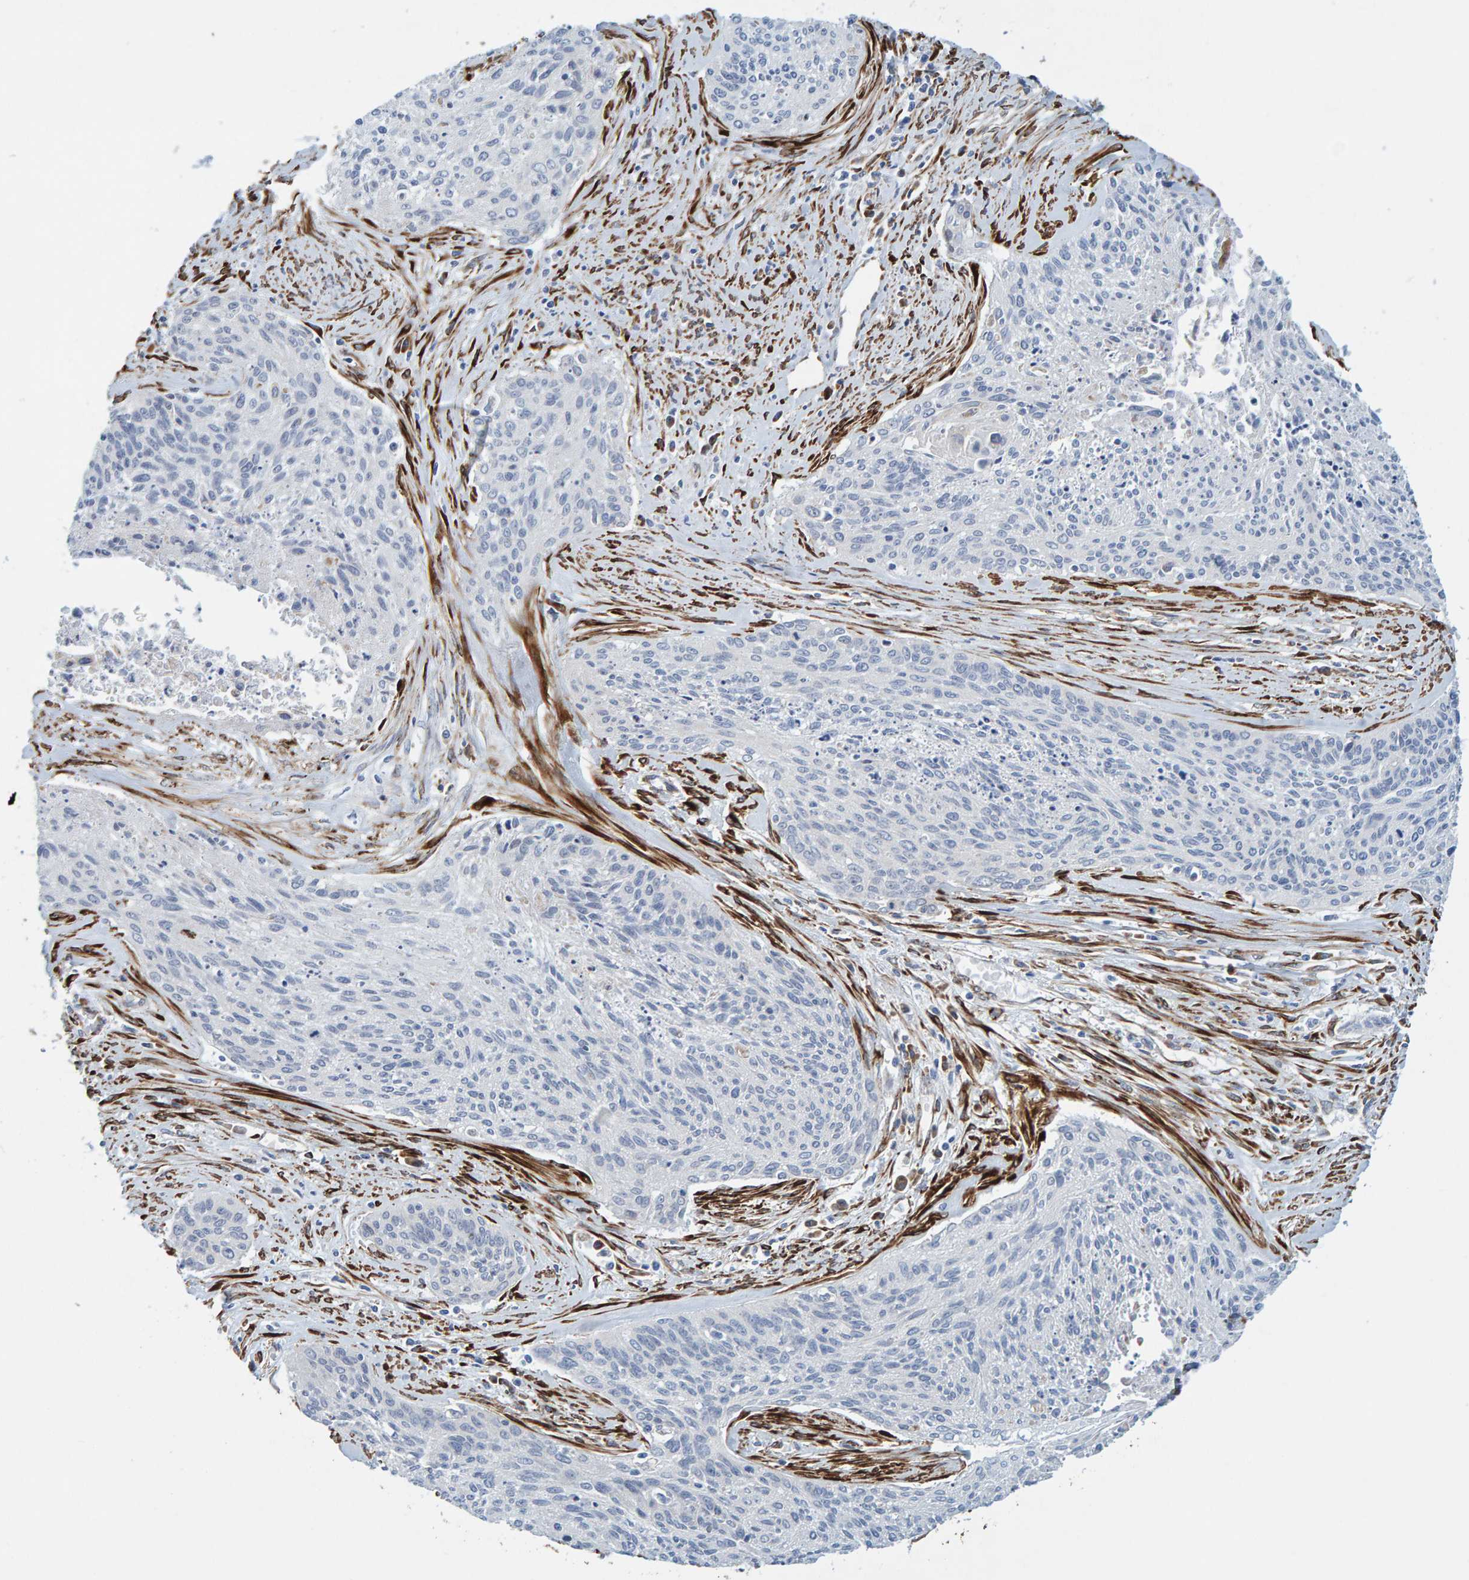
{"staining": {"intensity": "negative", "quantity": "none", "location": "none"}, "tissue": "cervical cancer", "cell_type": "Tumor cells", "image_type": "cancer", "snomed": [{"axis": "morphology", "description": "Squamous cell carcinoma, NOS"}, {"axis": "topography", "description": "Cervix"}], "caption": "An image of squamous cell carcinoma (cervical) stained for a protein reveals no brown staining in tumor cells.", "gene": "MMP16", "patient": {"sex": "female", "age": 55}}